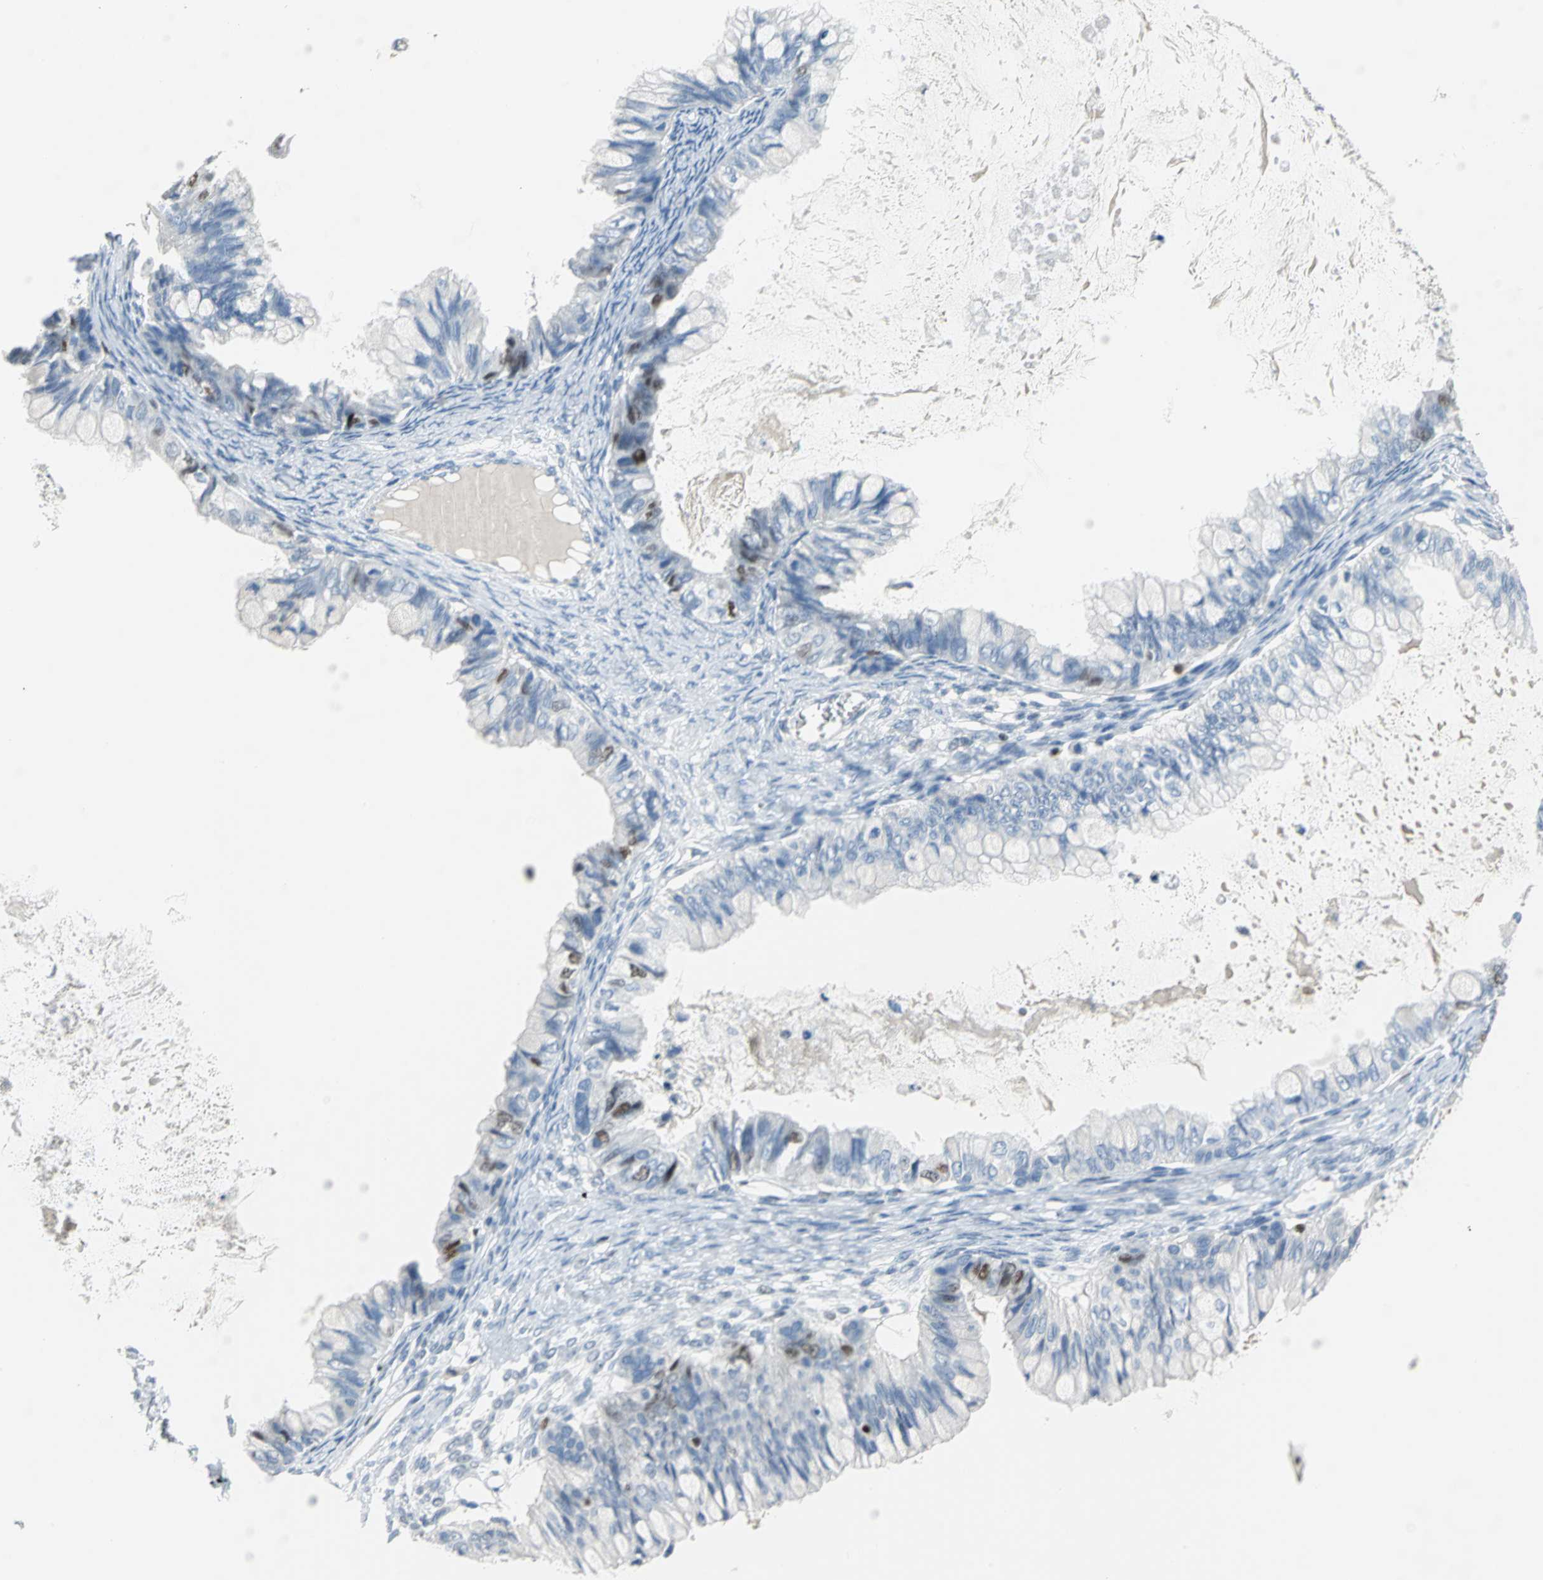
{"staining": {"intensity": "moderate", "quantity": "<25%", "location": "nuclear"}, "tissue": "ovarian cancer", "cell_type": "Tumor cells", "image_type": "cancer", "snomed": [{"axis": "morphology", "description": "Cystadenocarcinoma, mucinous, NOS"}, {"axis": "topography", "description": "Ovary"}], "caption": "Immunohistochemistry histopathology image of human ovarian cancer stained for a protein (brown), which exhibits low levels of moderate nuclear positivity in approximately <25% of tumor cells.", "gene": "MCM3", "patient": {"sex": "female", "age": 80}}